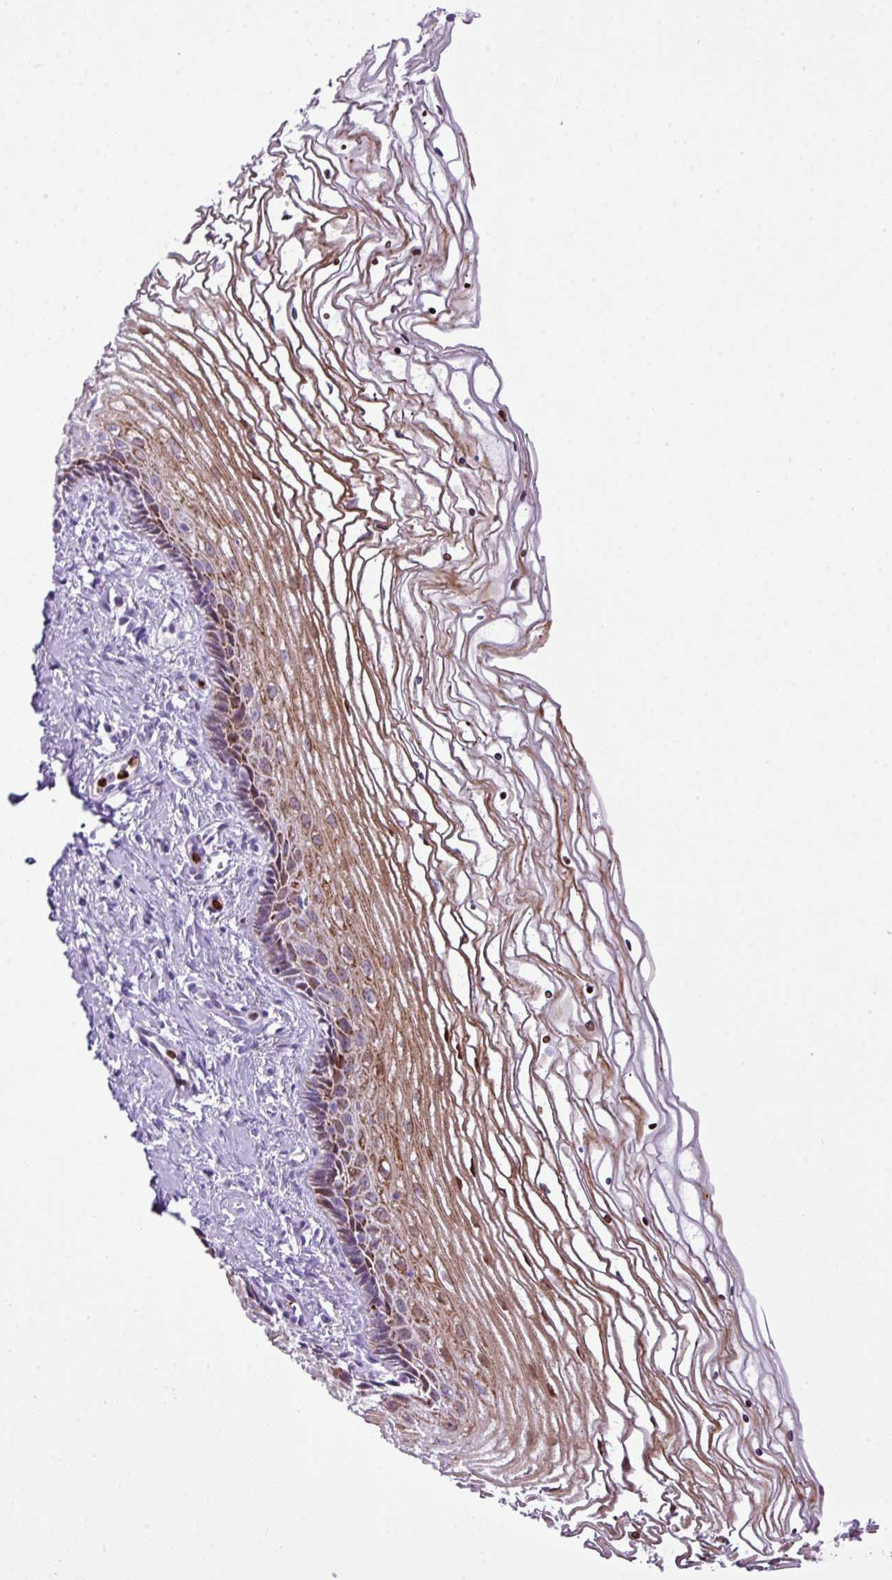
{"staining": {"intensity": "negative", "quantity": "none", "location": "none"}, "tissue": "cervix", "cell_type": "Glandular cells", "image_type": "normal", "snomed": [{"axis": "morphology", "description": "Normal tissue, NOS"}, {"axis": "topography", "description": "Cervix"}], "caption": "High magnification brightfield microscopy of unremarkable cervix stained with DAB (brown) and counterstained with hematoxylin (blue): glandular cells show no significant staining.", "gene": "RCAN2", "patient": {"sex": "female", "age": 47}}